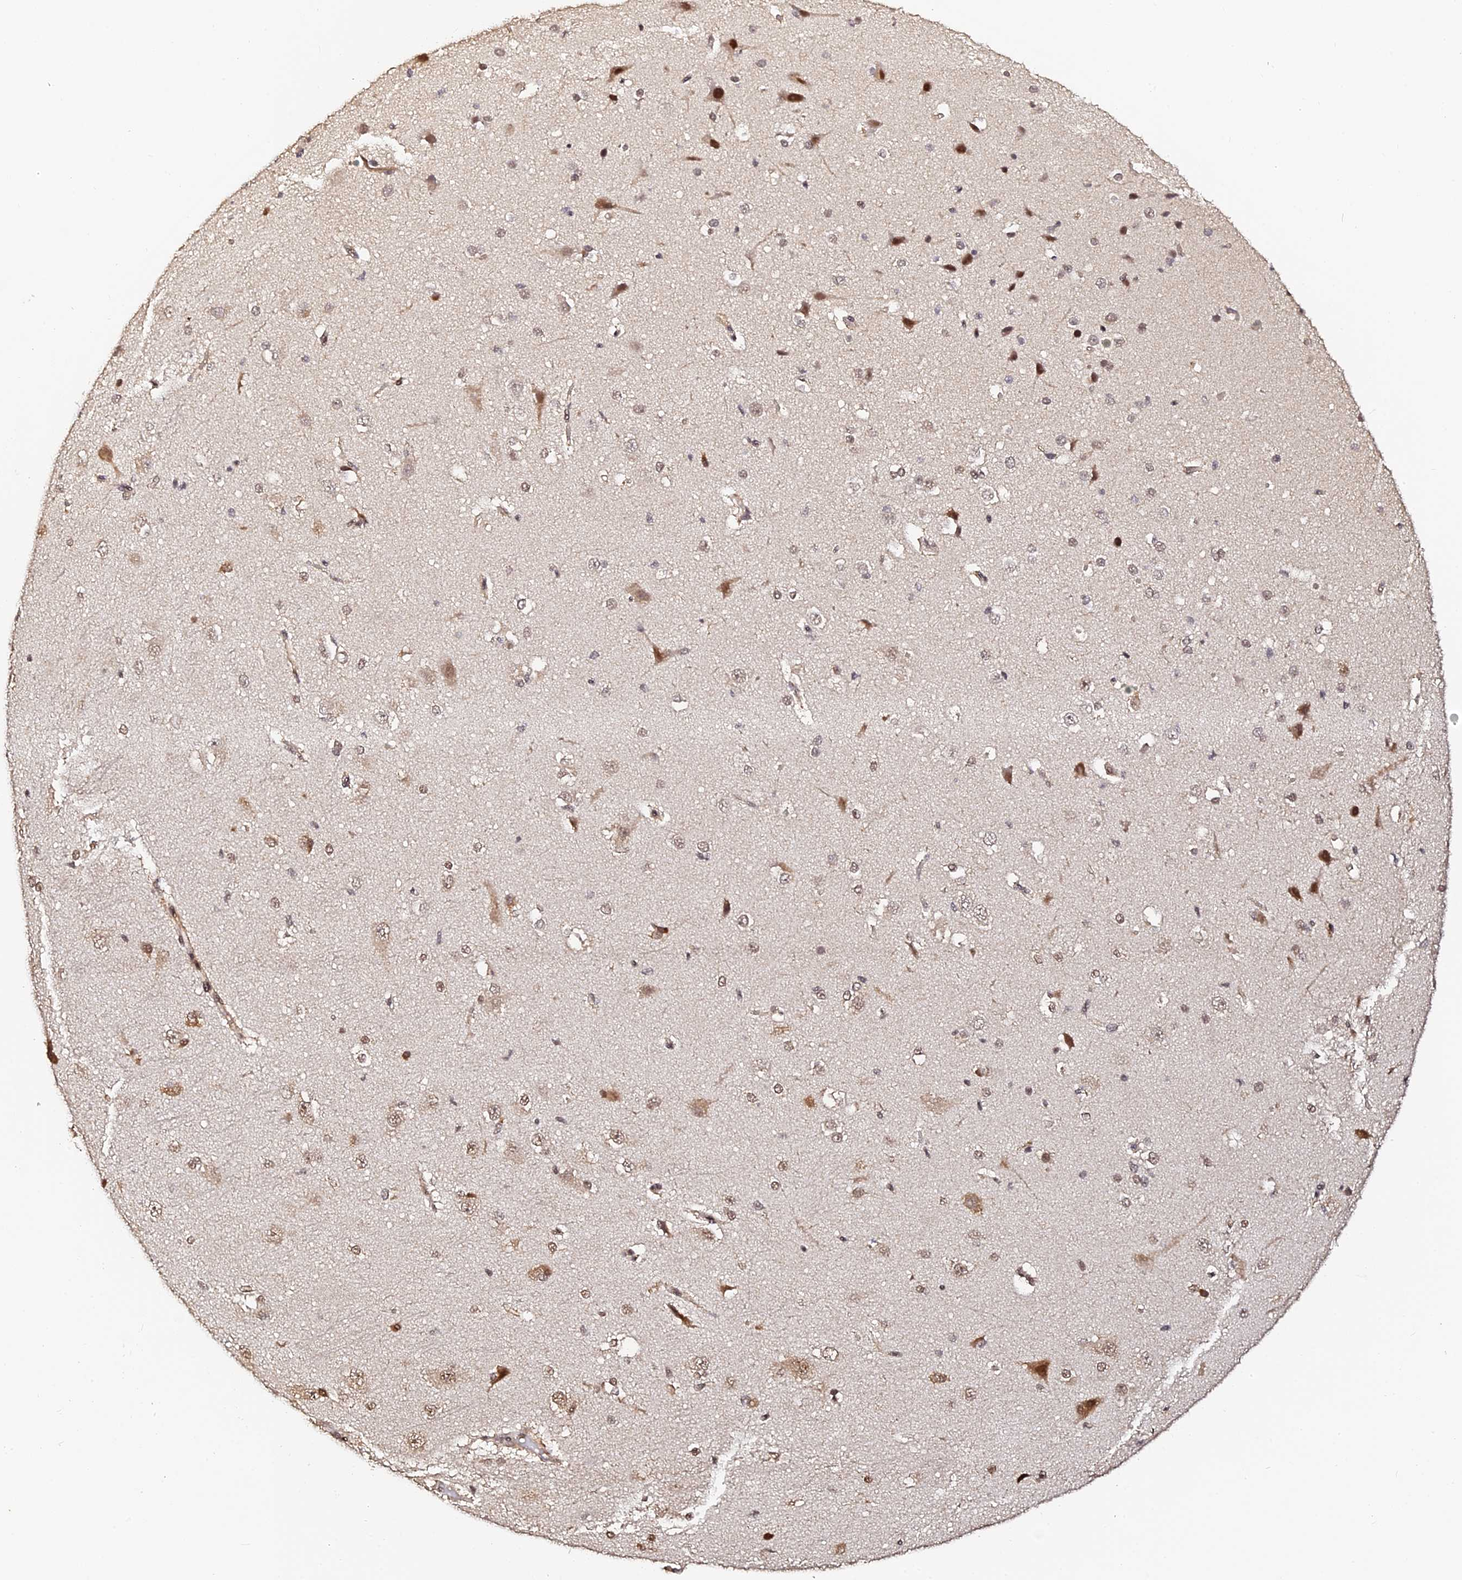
{"staining": {"intensity": "moderate", "quantity": ">75%", "location": "cytoplasmic/membranous,nuclear"}, "tissue": "cerebral cortex", "cell_type": "Endothelial cells", "image_type": "normal", "snomed": [{"axis": "morphology", "description": "Normal tissue, NOS"}, {"axis": "morphology", "description": "Developmental malformation"}, {"axis": "topography", "description": "Cerebral cortex"}], "caption": "This image demonstrates IHC staining of unremarkable human cerebral cortex, with medium moderate cytoplasmic/membranous,nuclear staining in about >75% of endothelial cells.", "gene": "MCRS1", "patient": {"sex": "female", "age": 30}}